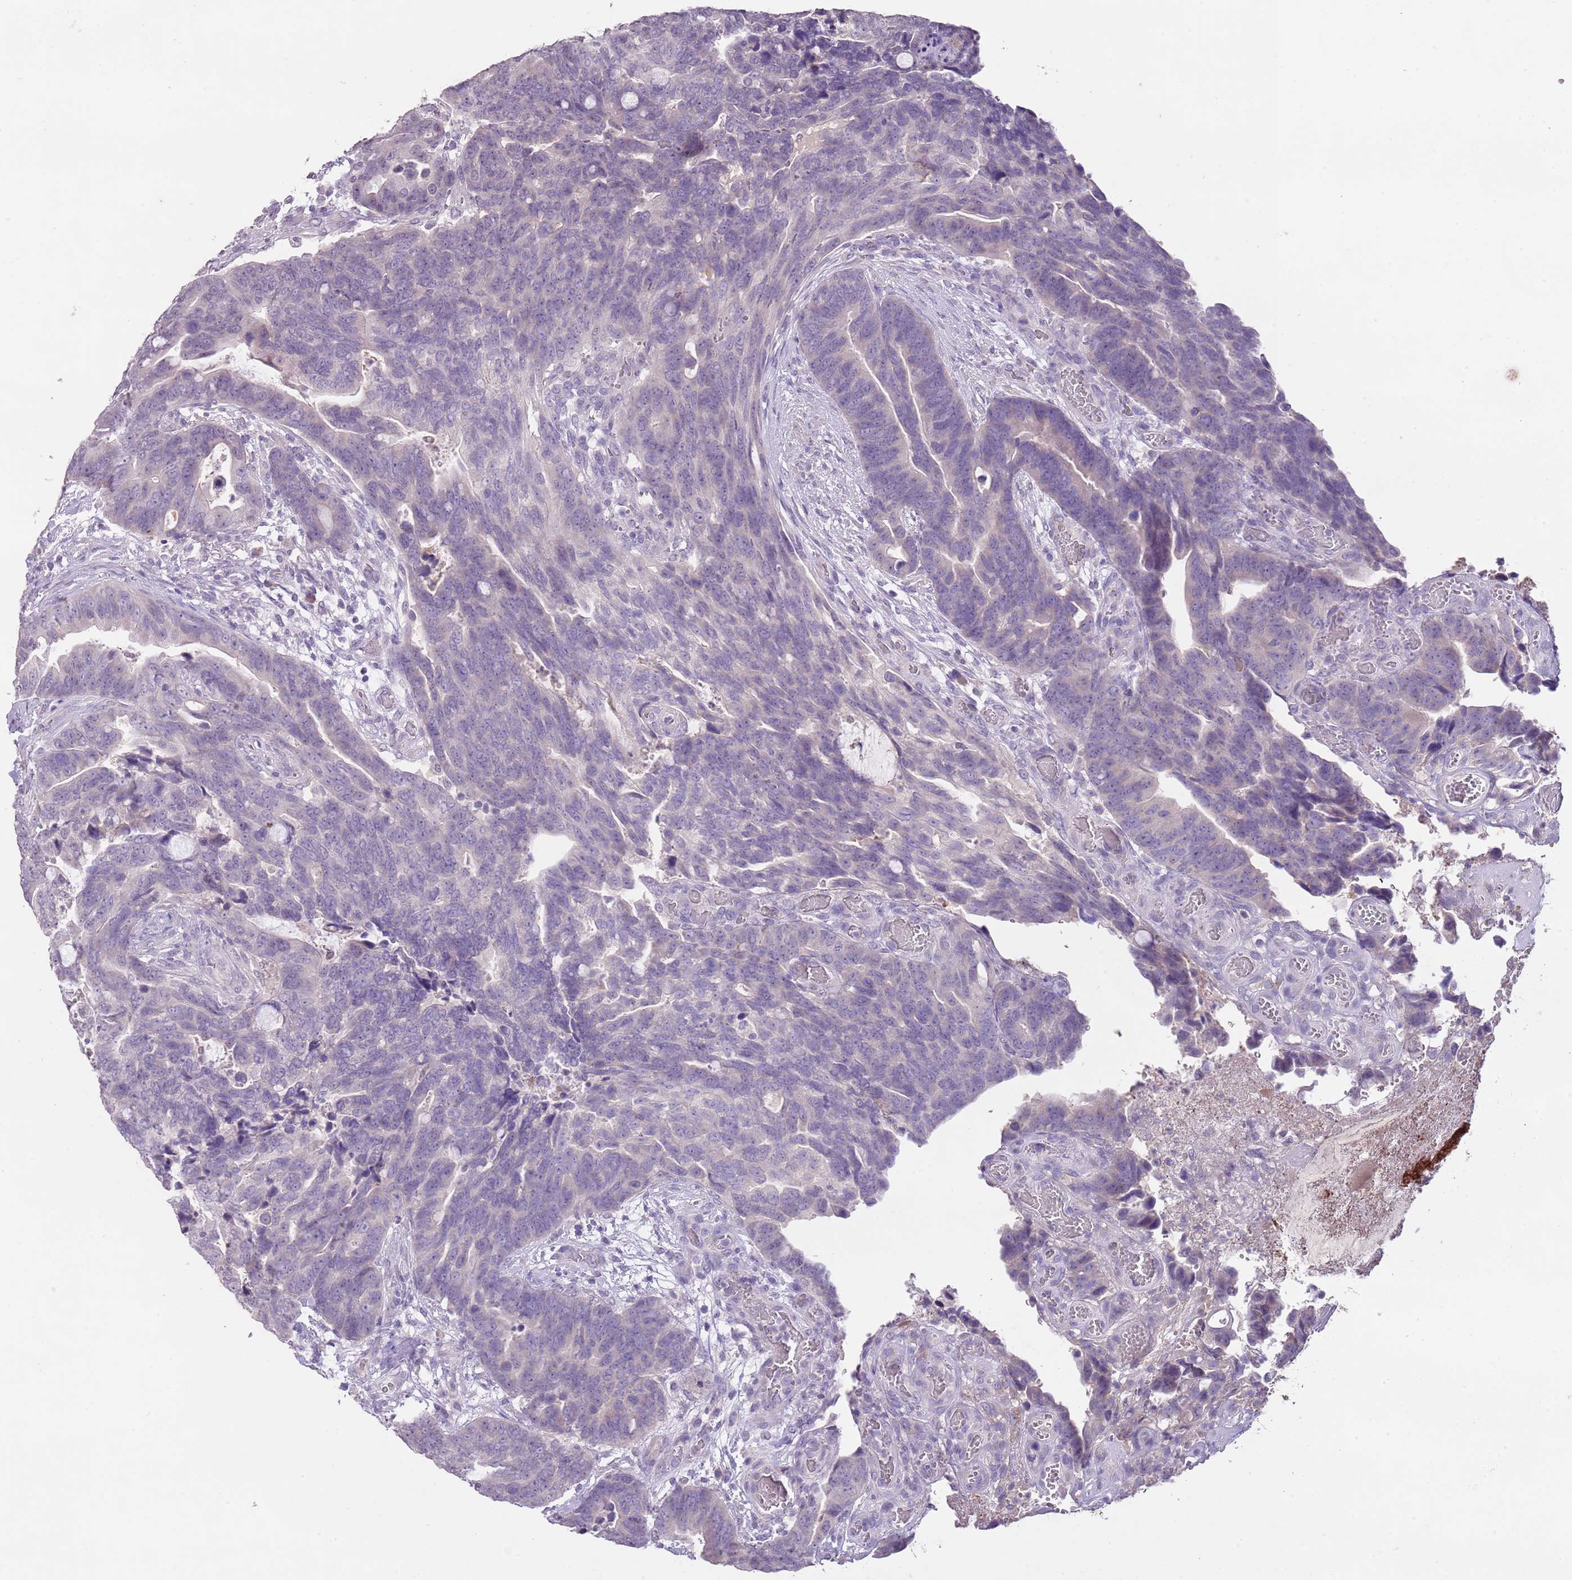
{"staining": {"intensity": "negative", "quantity": "none", "location": "none"}, "tissue": "colorectal cancer", "cell_type": "Tumor cells", "image_type": "cancer", "snomed": [{"axis": "morphology", "description": "Adenocarcinoma, NOS"}, {"axis": "topography", "description": "Colon"}], "caption": "DAB immunohistochemical staining of human colorectal adenocarcinoma reveals no significant expression in tumor cells.", "gene": "SLC35E3", "patient": {"sex": "female", "age": 82}}